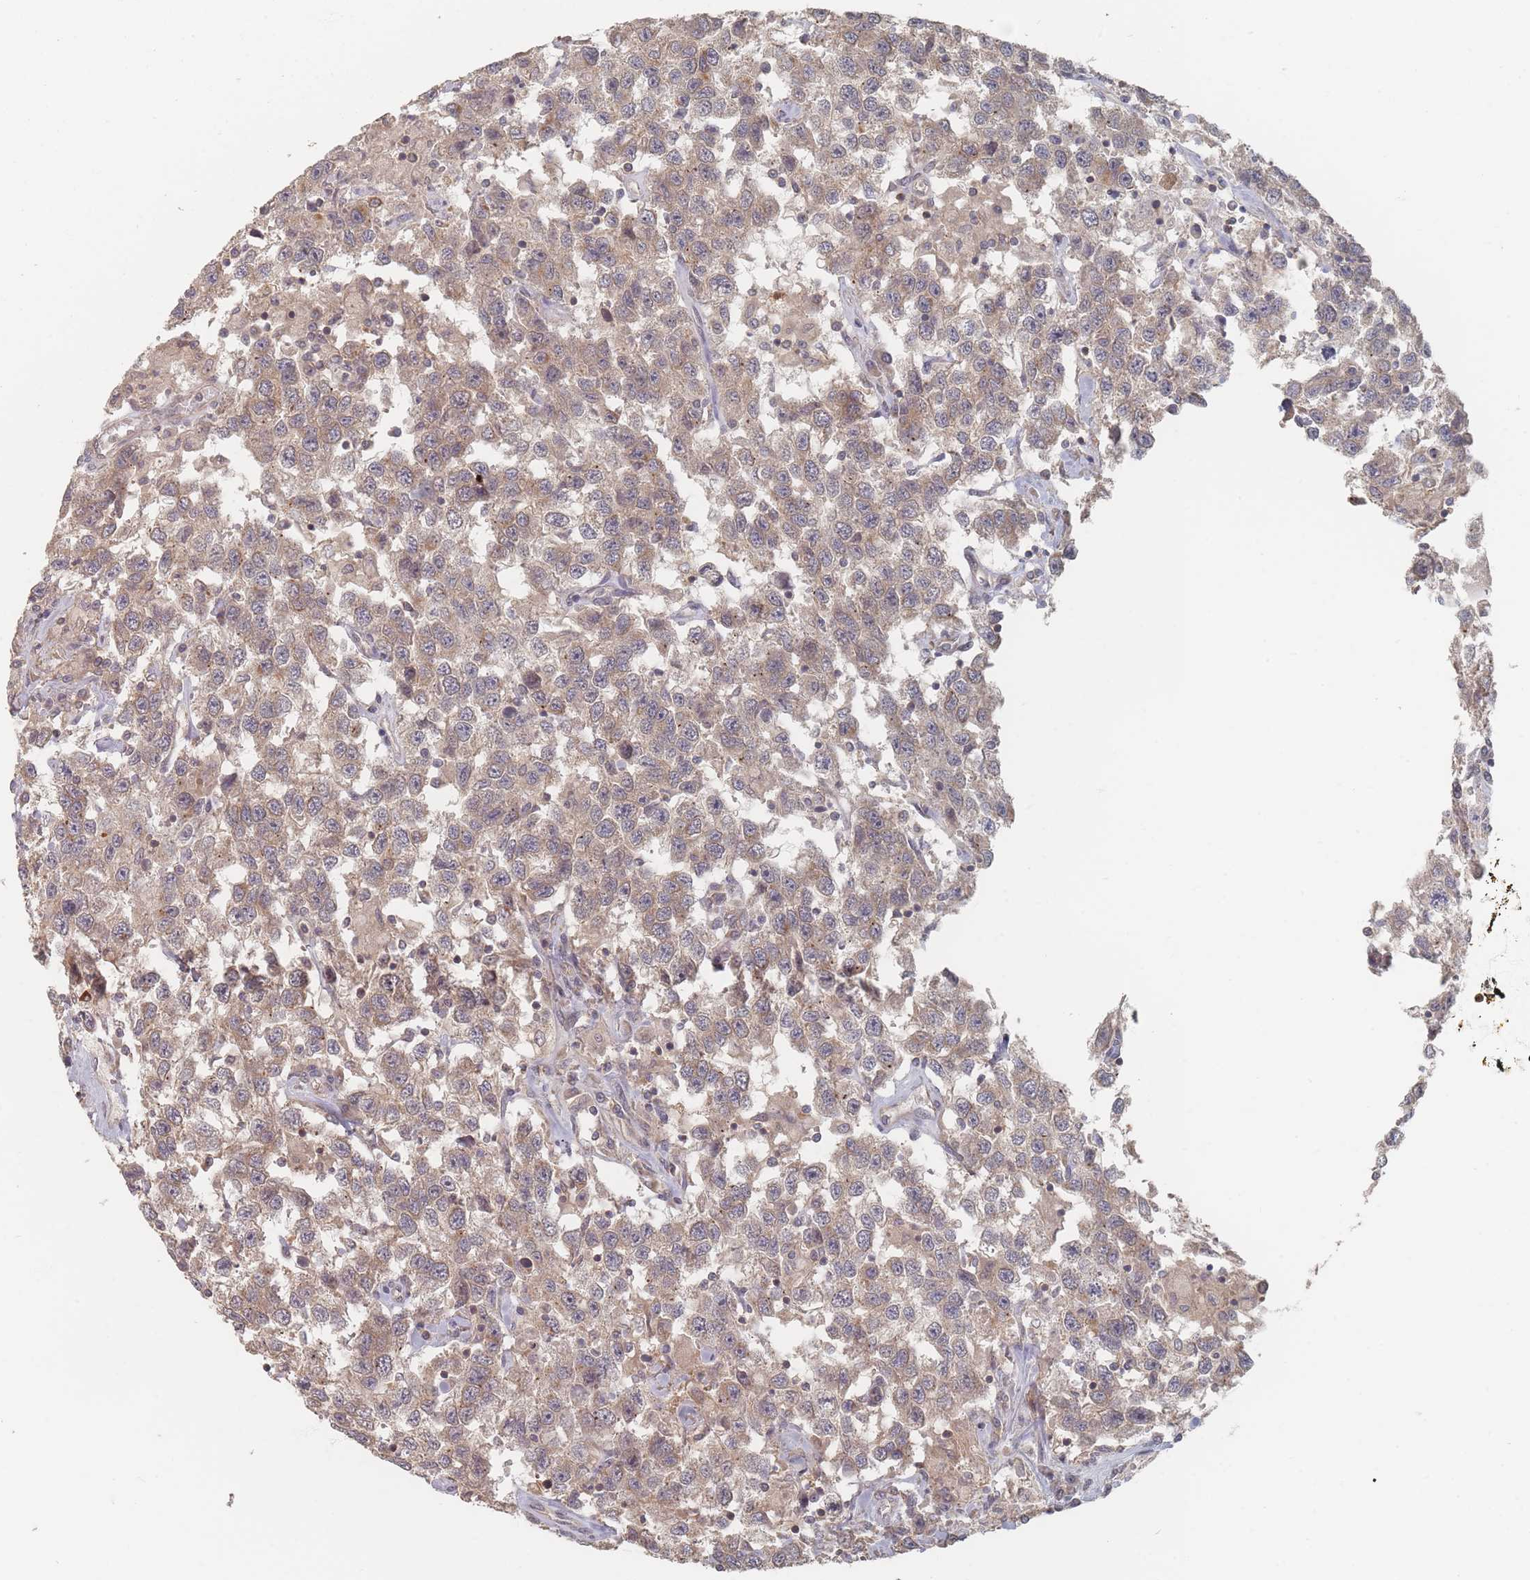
{"staining": {"intensity": "weak", "quantity": ">75%", "location": "cytoplasmic/membranous"}, "tissue": "testis cancer", "cell_type": "Tumor cells", "image_type": "cancer", "snomed": [{"axis": "morphology", "description": "Seminoma, NOS"}, {"axis": "topography", "description": "Testis"}], "caption": "A micrograph of testis cancer stained for a protein shows weak cytoplasmic/membranous brown staining in tumor cells. The protein of interest is shown in brown color, while the nuclei are stained blue.", "gene": "GLE1", "patient": {"sex": "male", "age": 41}}